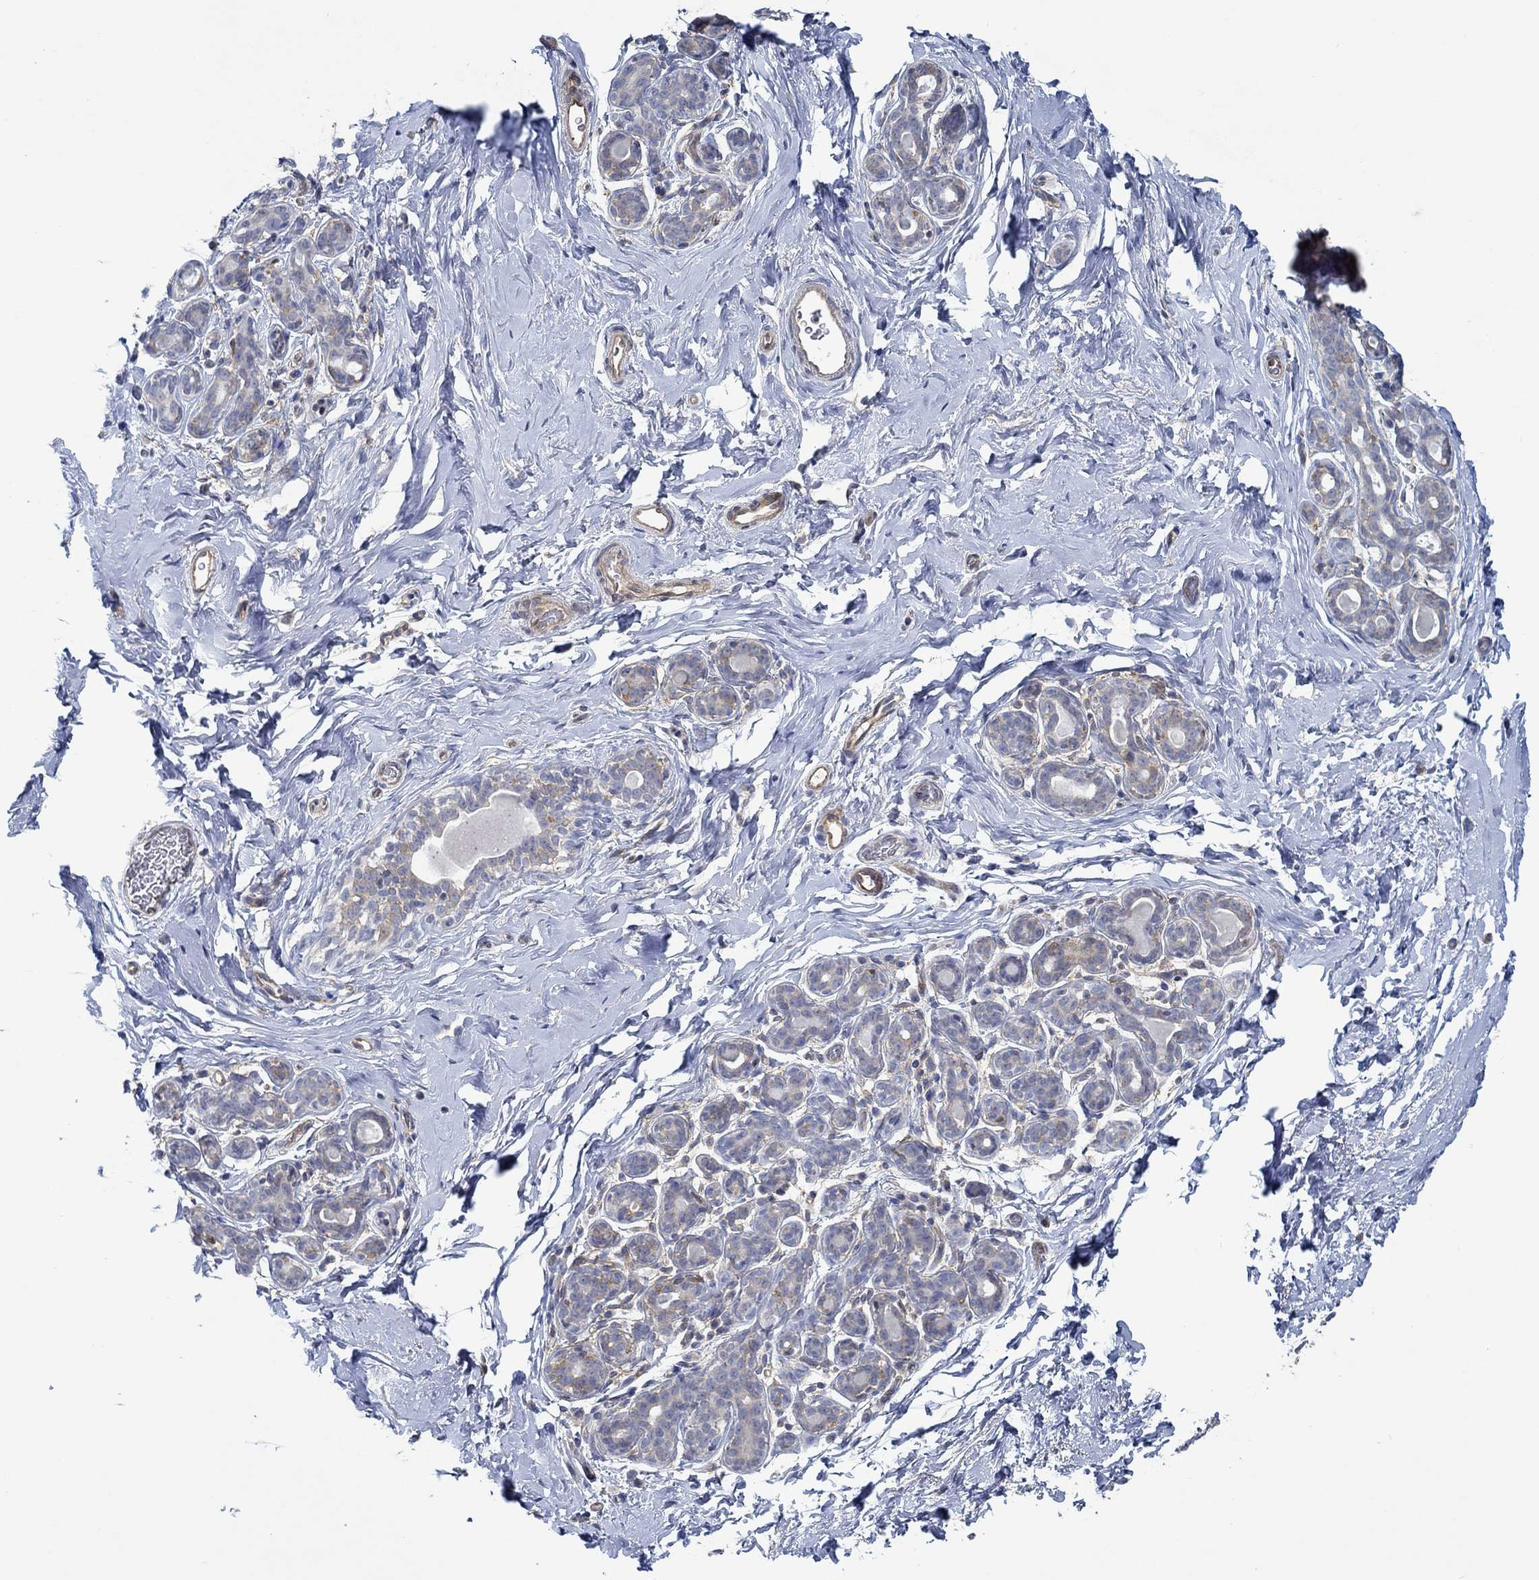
{"staining": {"intensity": "negative", "quantity": "none", "location": "none"}, "tissue": "breast", "cell_type": "Adipocytes", "image_type": "normal", "snomed": [{"axis": "morphology", "description": "Normal tissue, NOS"}, {"axis": "topography", "description": "Skin"}, {"axis": "topography", "description": "Breast"}], "caption": "High power microscopy histopathology image of an immunohistochemistry image of normal breast, revealing no significant positivity in adipocytes. (Stains: DAB immunohistochemistry (IHC) with hematoxylin counter stain, Microscopy: brightfield microscopy at high magnification).", "gene": "MTHFR", "patient": {"sex": "female", "age": 43}}